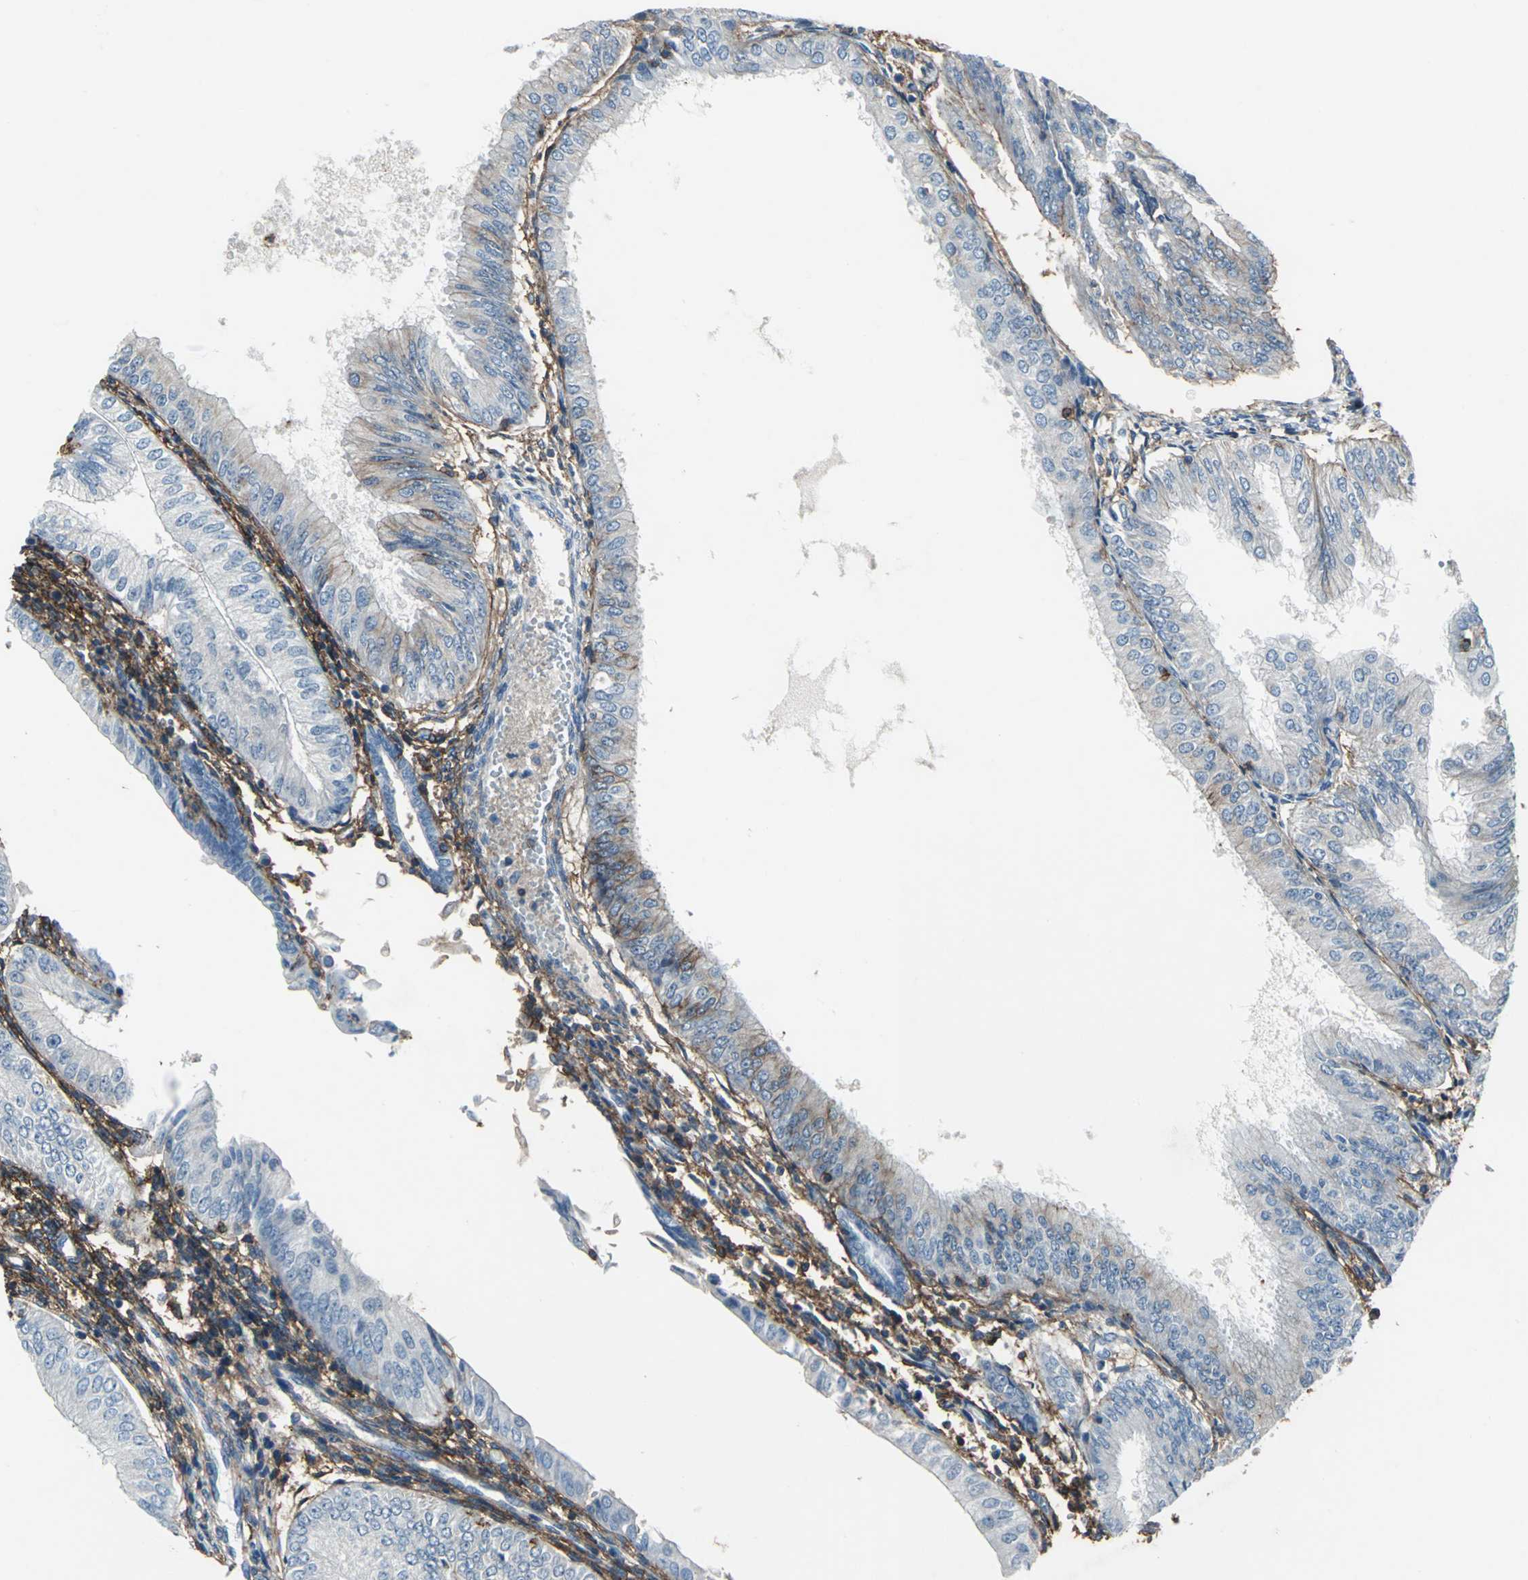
{"staining": {"intensity": "weak", "quantity": "<25%", "location": "cytoplasmic/membranous"}, "tissue": "endometrial cancer", "cell_type": "Tumor cells", "image_type": "cancer", "snomed": [{"axis": "morphology", "description": "Adenocarcinoma, NOS"}, {"axis": "topography", "description": "Endometrium"}], "caption": "This is an IHC photomicrograph of endometrial cancer. There is no staining in tumor cells.", "gene": "CD44", "patient": {"sex": "female", "age": 53}}